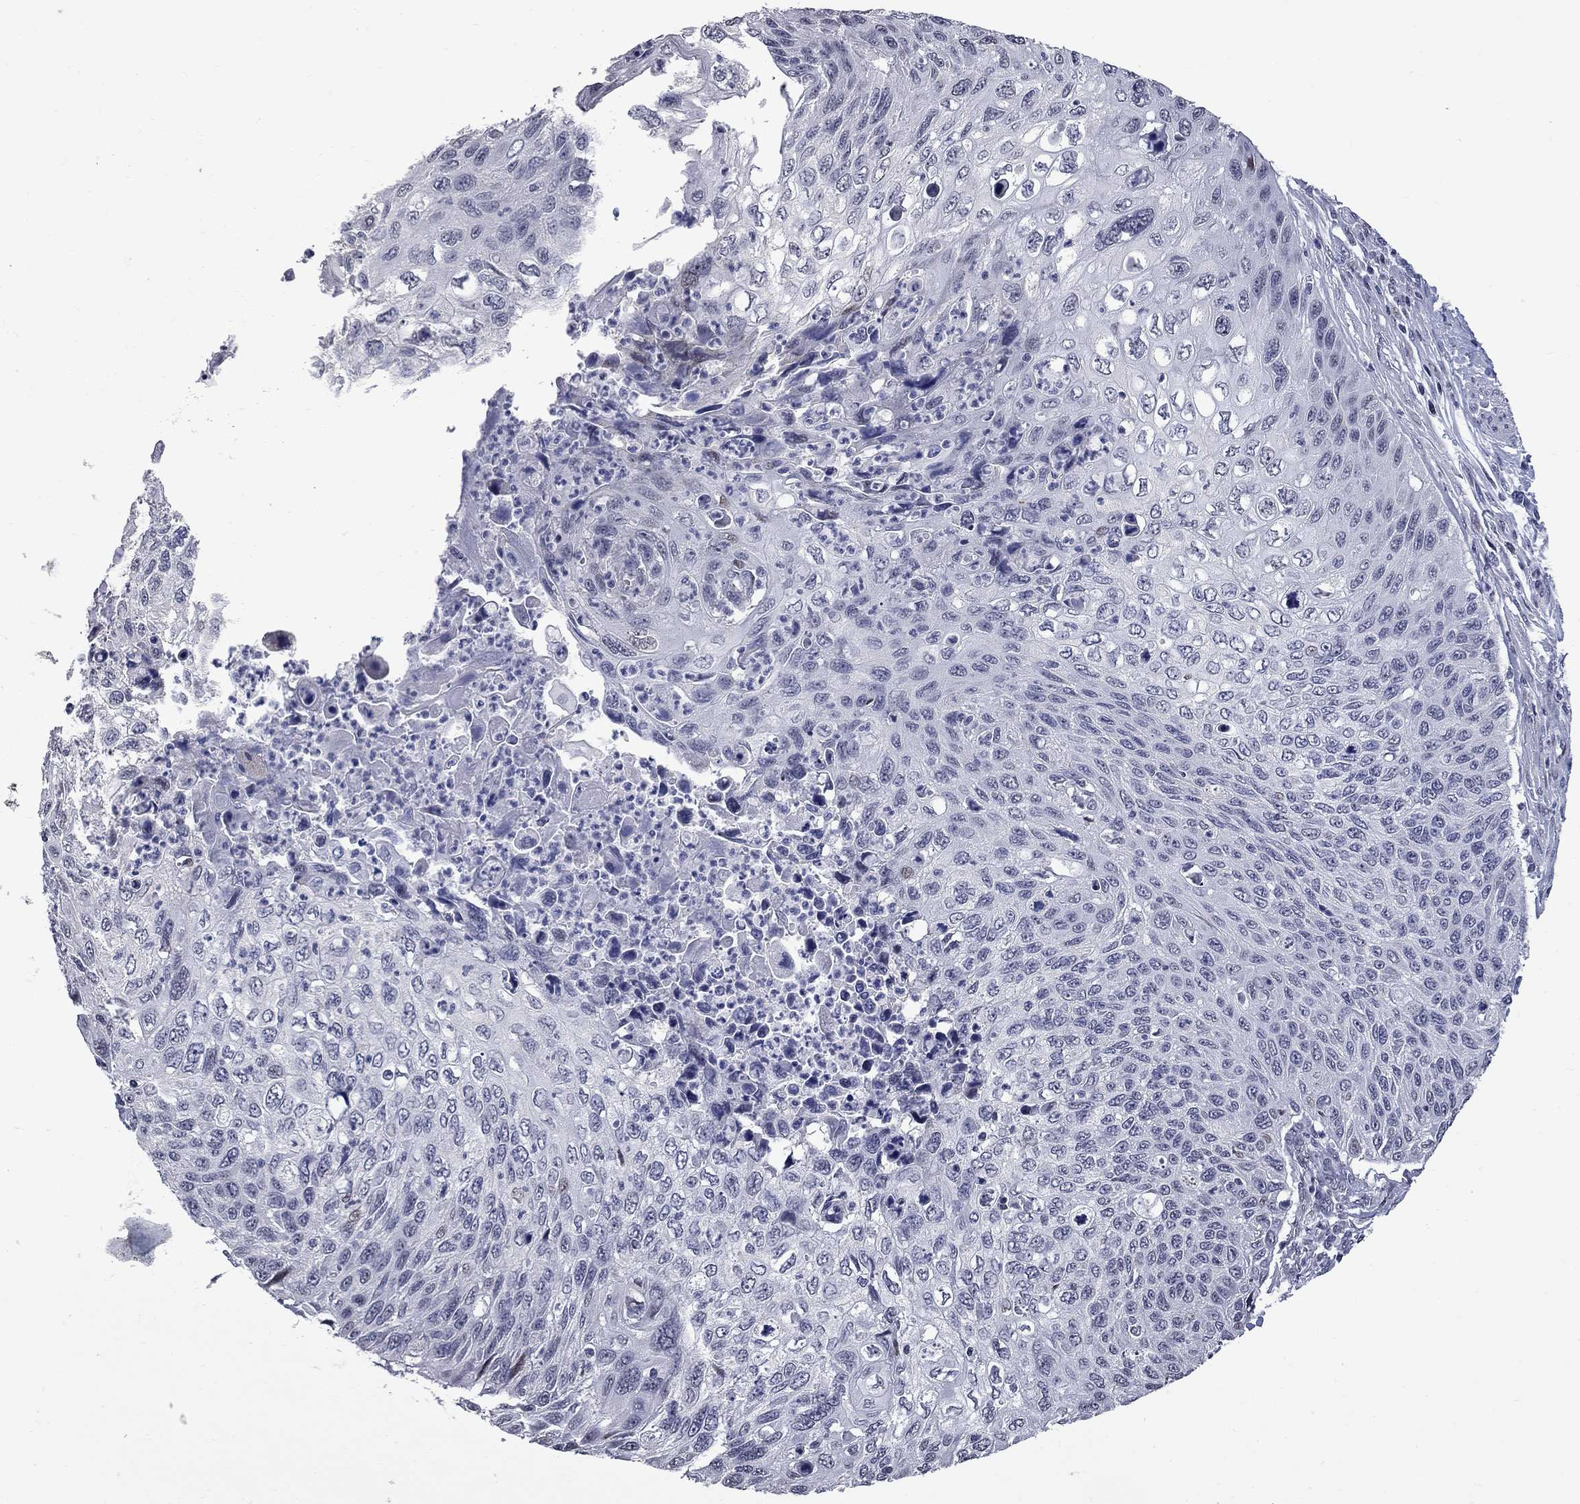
{"staining": {"intensity": "moderate", "quantity": "<25%", "location": "nuclear"}, "tissue": "cervical cancer", "cell_type": "Tumor cells", "image_type": "cancer", "snomed": [{"axis": "morphology", "description": "Squamous cell carcinoma, NOS"}, {"axis": "topography", "description": "Cervix"}], "caption": "Cervical cancer (squamous cell carcinoma) stained with immunohistochemistry (IHC) exhibits moderate nuclear positivity in about <25% of tumor cells. (Stains: DAB in brown, nuclei in blue, Microscopy: brightfield microscopy at high magnification).", "gene": "ZNF154", "patient": {"sex": "female", "age": 70}}